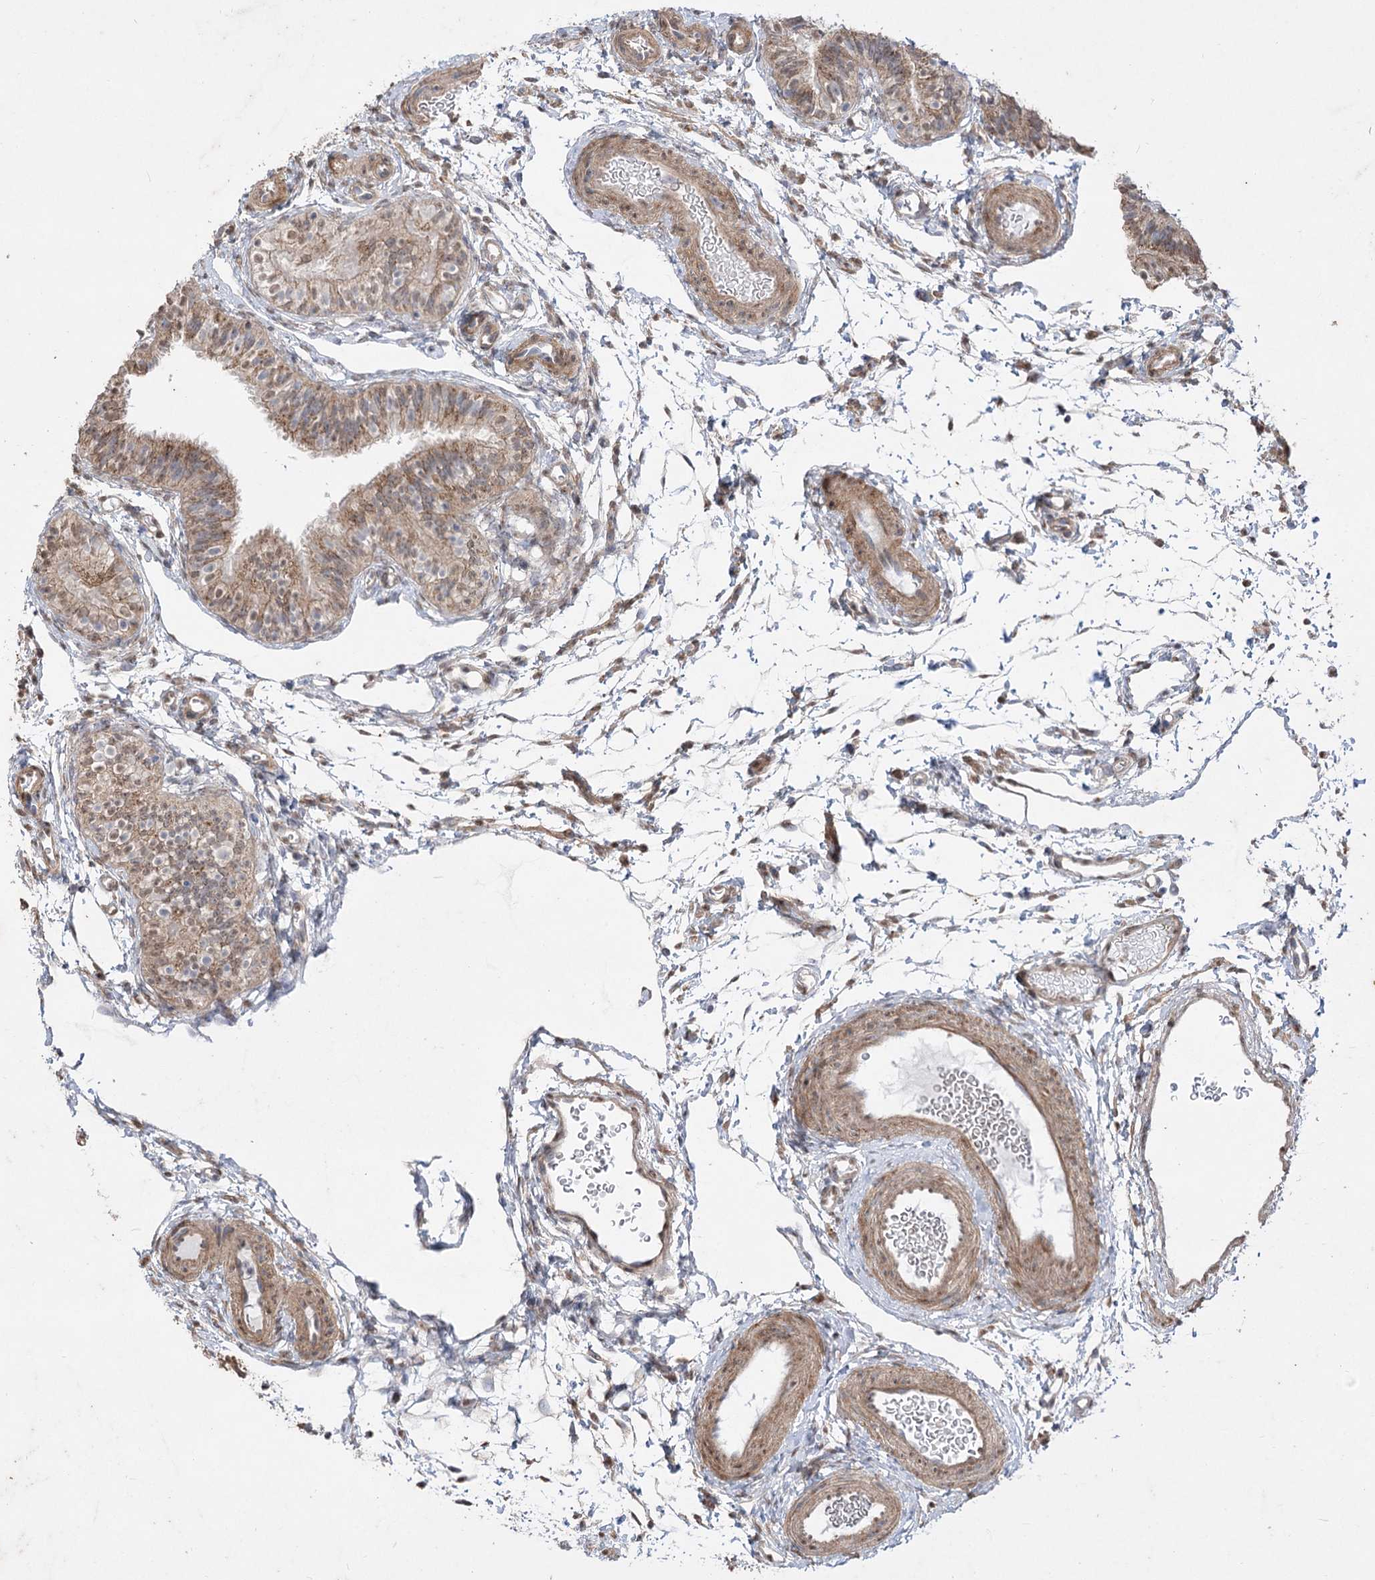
{"staining": {"intensity": "moderate", "quantity": "25%-75%", "location": "cytoplasmic/membranous"}, "tissue": "fallopian tube", "cell_type": "Glandular cells", "image_type": "normal", "snomed": [{"axis": "morphology", "description": "Normal tissue, NOS"}, {"axis": "topography", "description": "Fallopian tube"}], "caption": "IHC (DAB (3,3'-diaminobenzidine)) staining of normal fallopian tube demonstrates moderate cytoplasmic/membranous protein staining in approximately 25%-75% of glandular cells.", "gene": "ZSCAN23", "patient": {"sex": "female", "age": 35}}